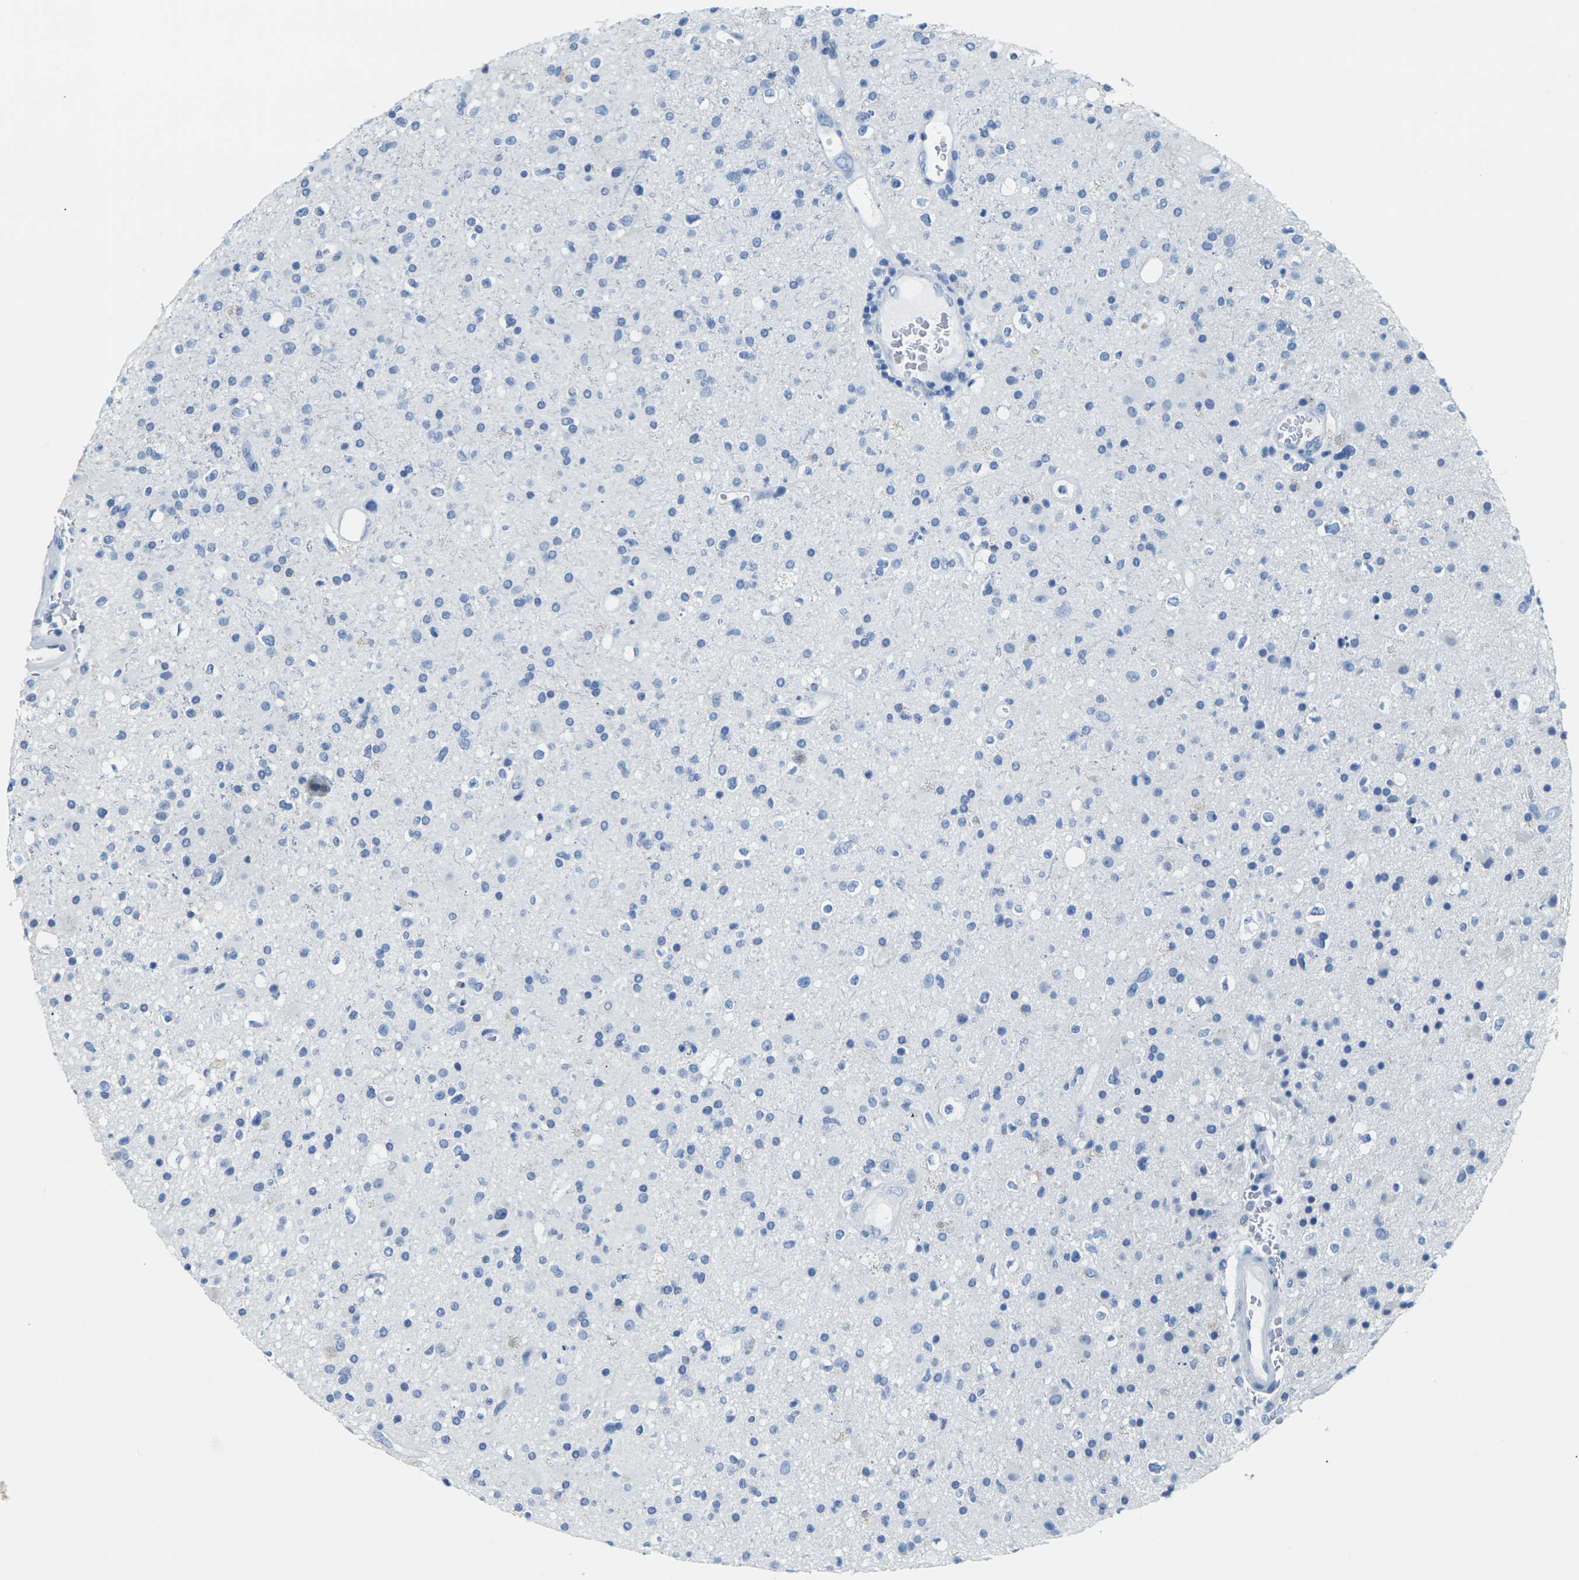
{"staining": {"intensity": "negative", "quantity": "none", "location": "none"}, "tissue": "glioma", "cell_type": "Tumor cells", "image_type": "cancer", "snomed": [{"axis": "morphology", "description": "Glioma, malignant, High grade"}, {"axis": "topography", "description": "Brain"}], "caption": "Immunohistochemistry micrograph of neoplastic tissue: glioma stained with DAB (3,3'-diaminobenzidine) shows no significant protein positivity in tumor cells.", "gene": "CLDN7", "patient": {"sex": "male", "age": 33}}